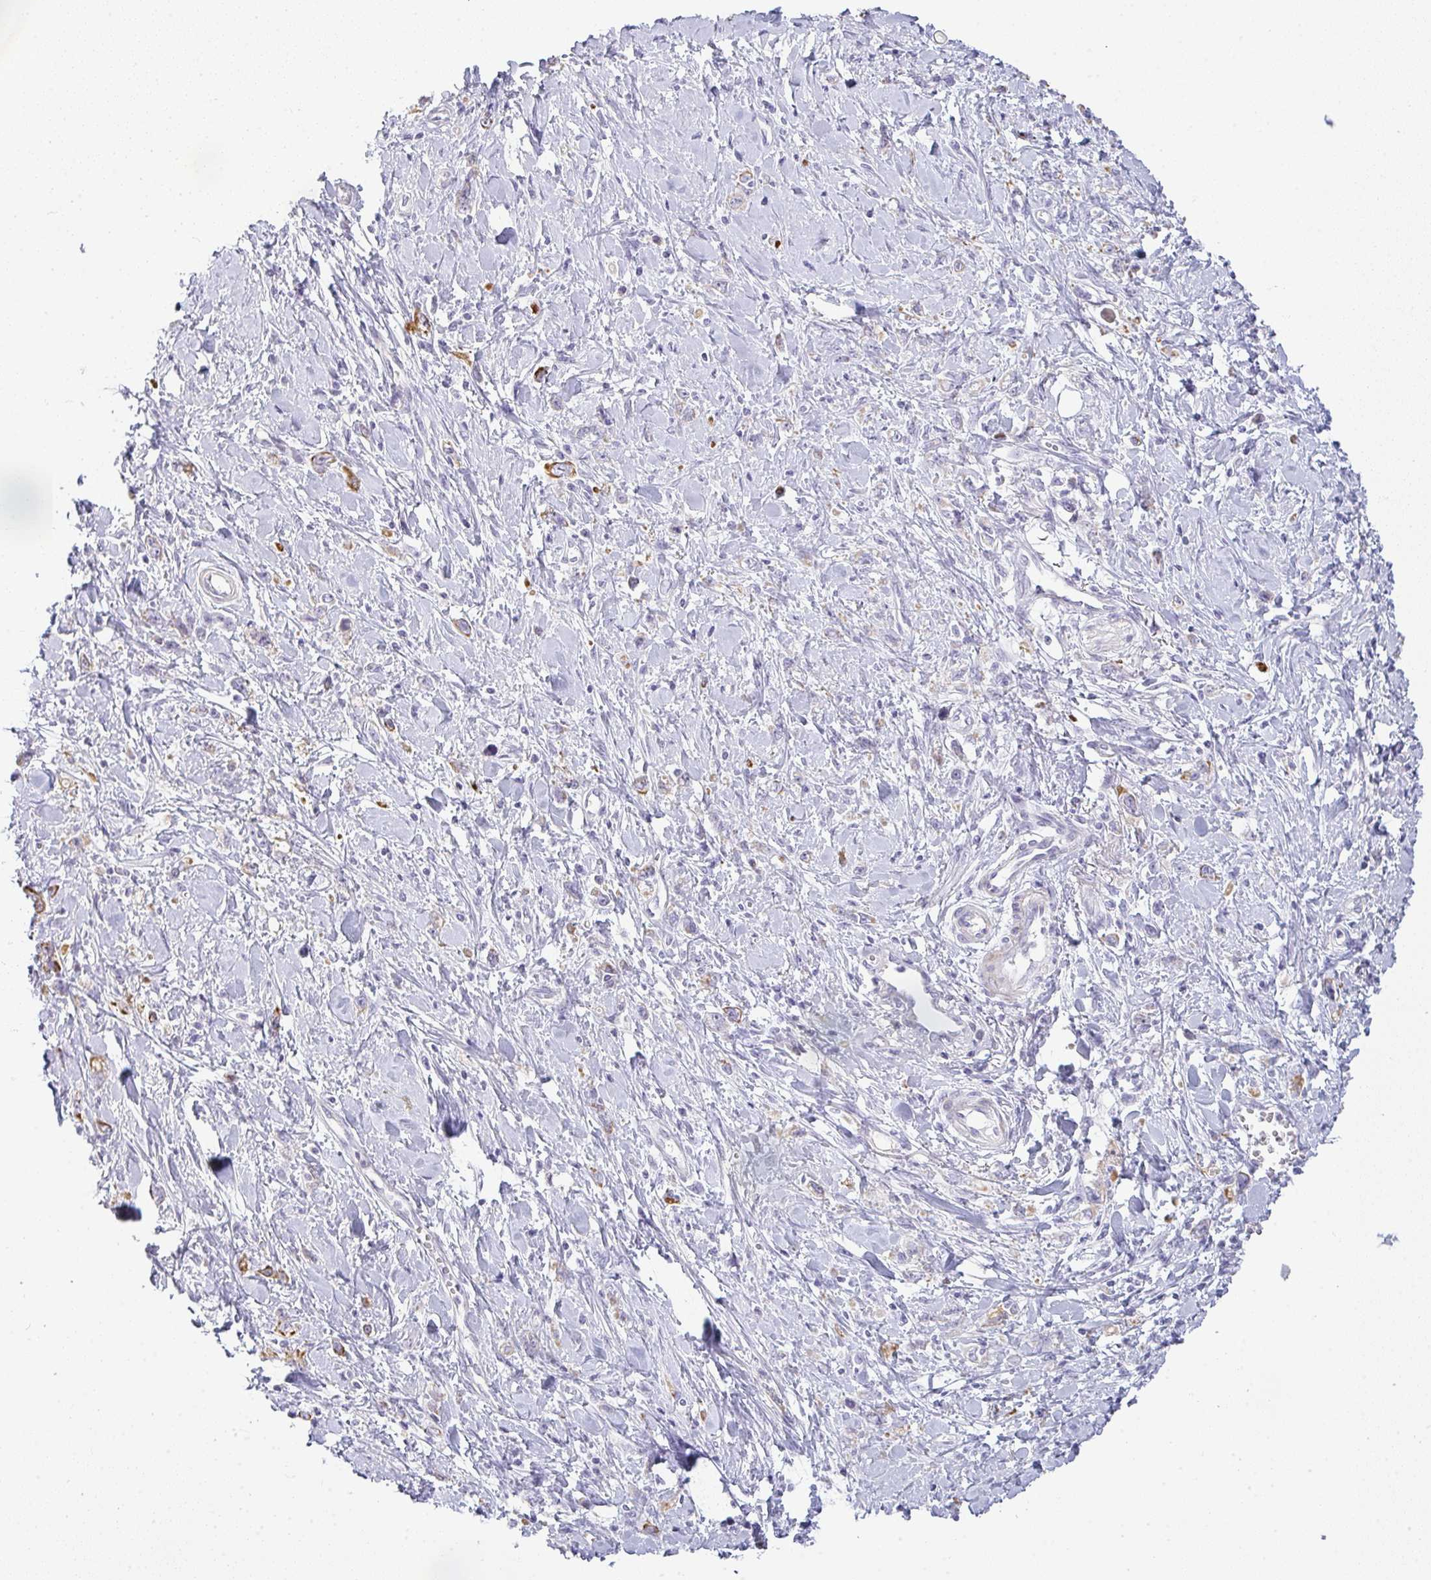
{"staining": {"intensity": "moderate", "quantity": "<25%", "location": "cytoplasmic/membranous"}, "tissue": "stomach cancer", "cell_type": "Tumor cells", "image_type": "cancer", "snomed": [{"axis": "morphology", "description": "Adenocarcinoma, NOS"}, {"axis": "topography", "description": "Stomach"}], "caption": "Stomach adenocarcinoma stained with DAB immunohistochemistry displays low levels of moderate cytoplasmic/membranous expression in approximately <25% of tumor cells.", "gene": "SIRPB2", "patient": {"sex": "female", "age": 76}}